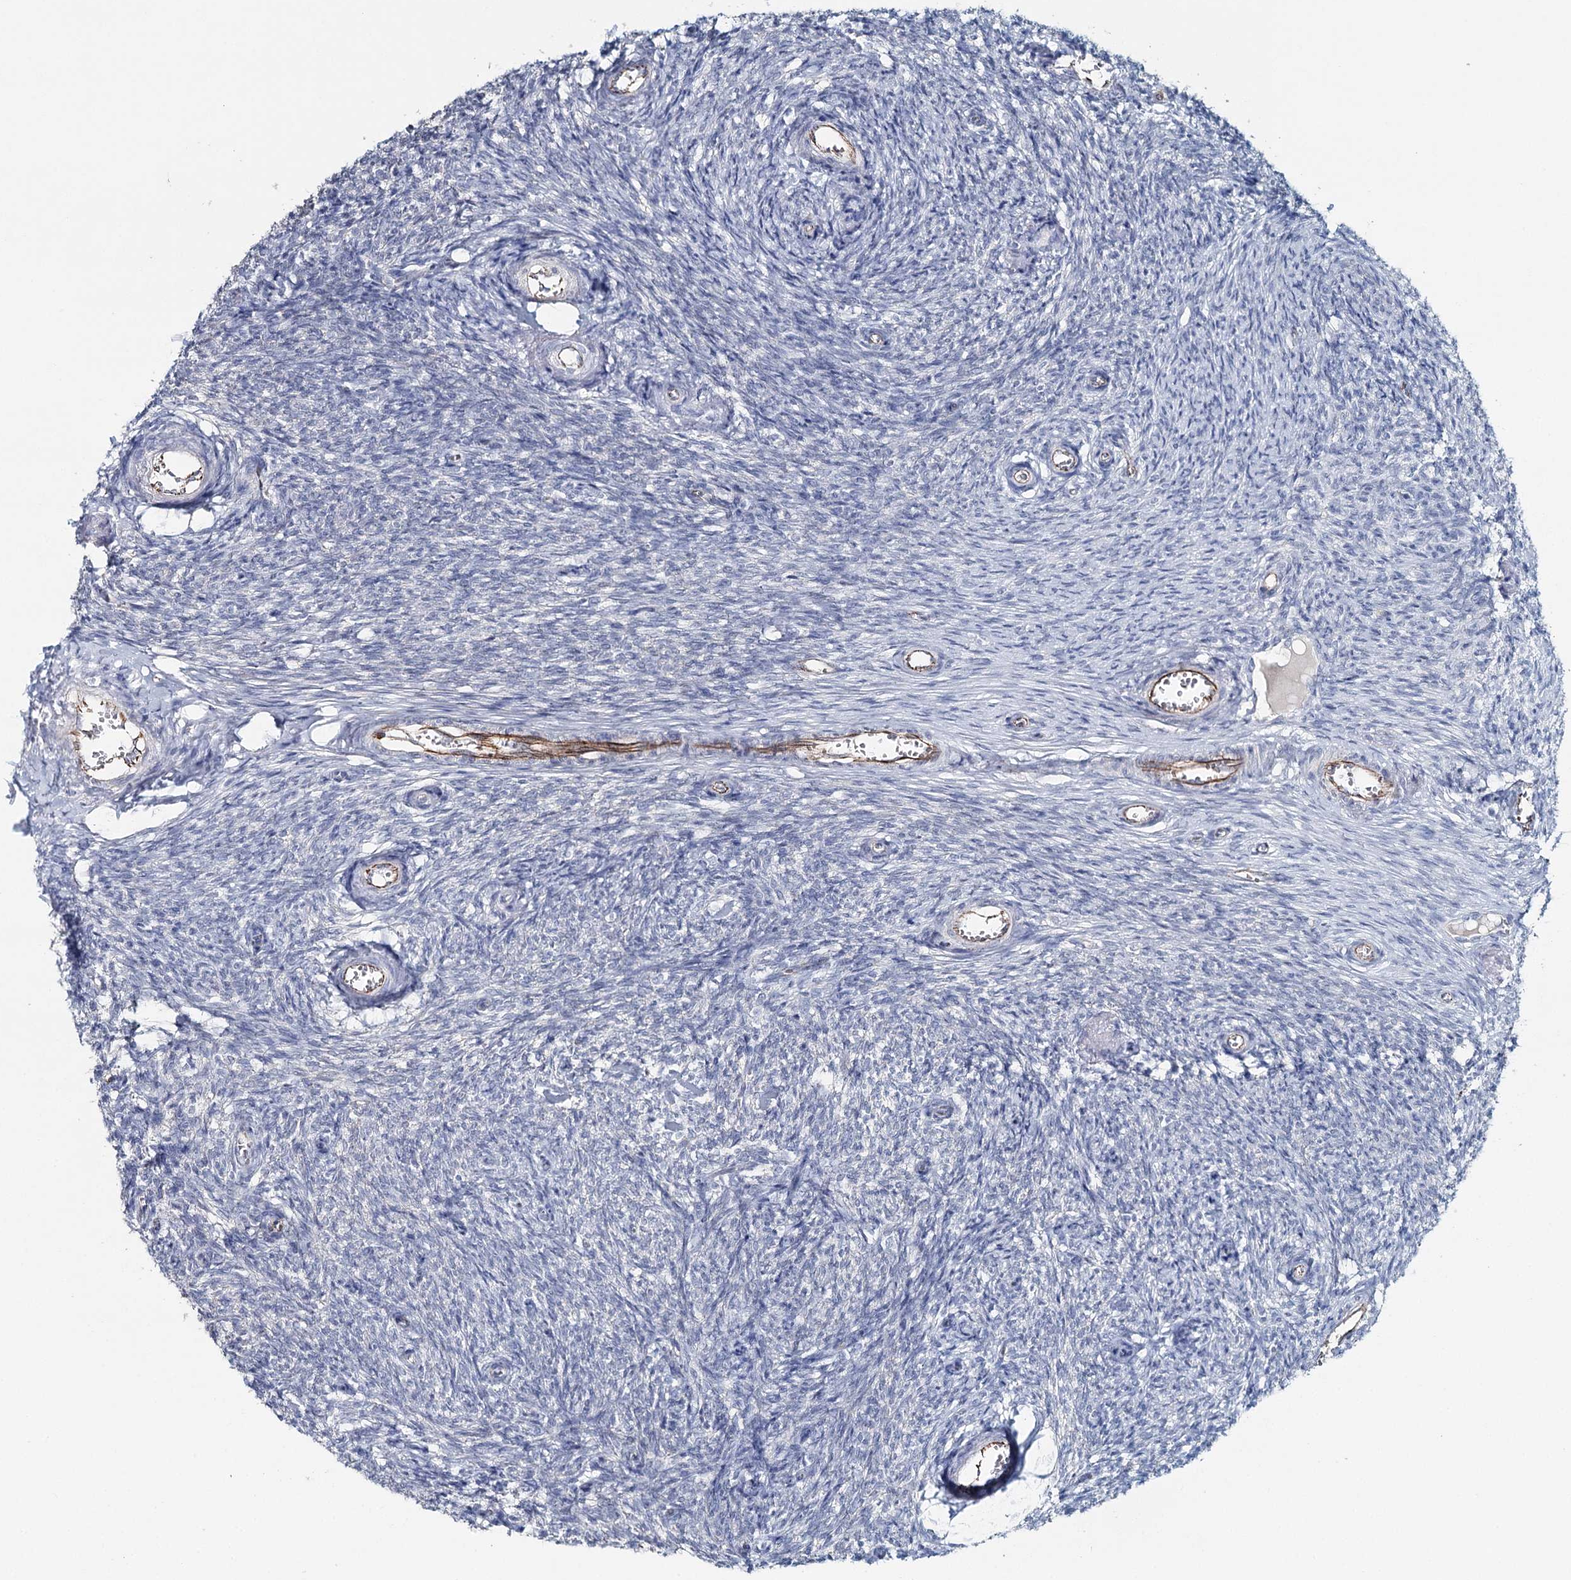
{"staining": {"intensity": "weak", "quantity": "25%-75%", "location": "cytoplasmic/membranous"}, "tissue": "ovary", "cell_type": "Follicle cells", "image_type": "normal", "snomed": [{"axis": "morphology", "description": "Normal tissue, NOS"}, {"axis": "topography", "description": "Ovary"}], "caption": "Protein expression analysis of benign human ovary reveals weak cytoplasmic/membranous expression in about 25%-75% of follicle cells. The staining is performed using DAB brown chromogen to label protein expression. The nuclei are counter-stained blue using hematoxylin.", "gene": "SYNPO", "patient": {"sex": "female", "age": 44}}